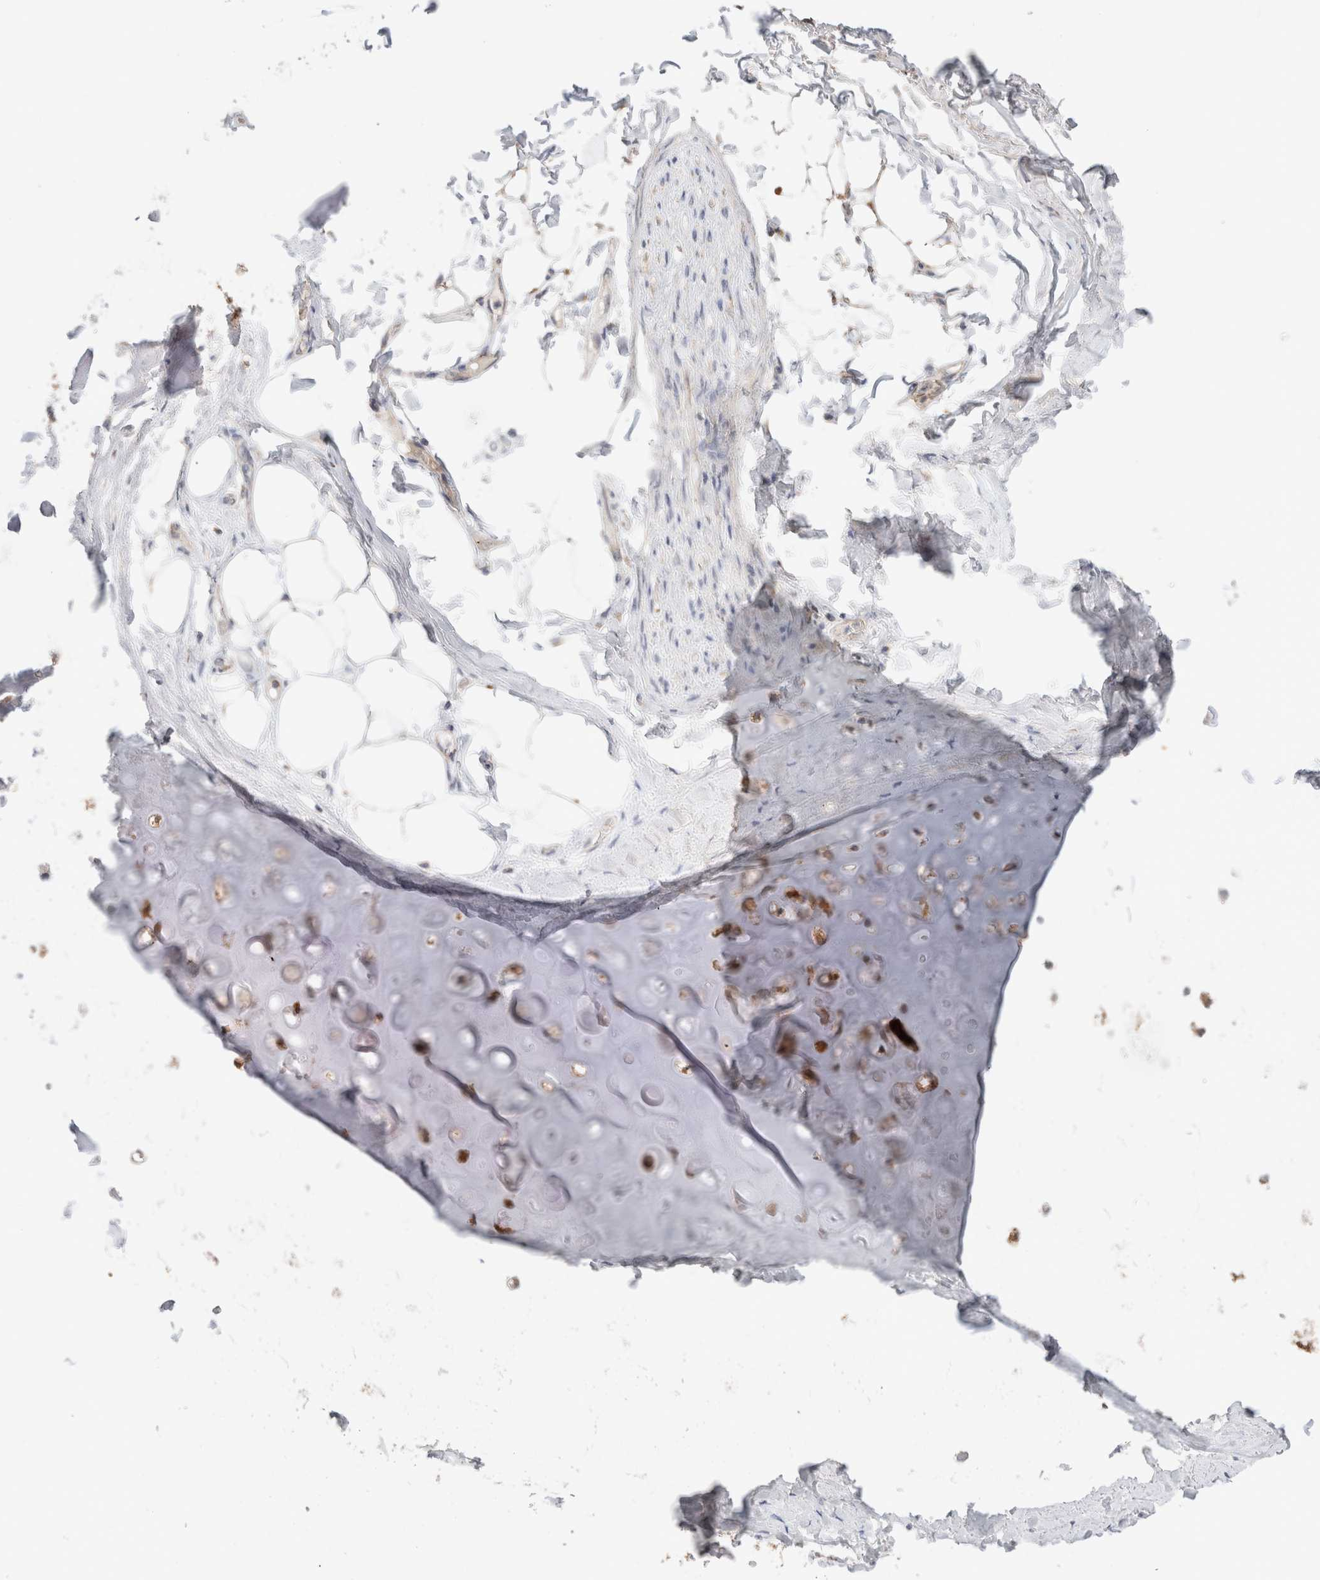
{"staining": {"intensity": "moderate", "quantity": ">75%", "location": "cytoplasmic/membranous"}, "tissue": "adipose tissue", "cell_type": "Adipocytes", "image_type": "normal", "snomed": [{"axis": "morphology", "description": "Normal tissue, NOS"}, {"axis": "topography", "description": "Cartilage tissue"}, {"axis": "topography", "description": "Bronchus"}], "caption": "Immunohistochemical staining of benign human adipose tissue demonstrates medium levels of moderate cytoplasmic/membranous staining in approximately >75% of adipocytes.", "gene": "CA13", "patient": {"sex": "female", "age": 73}}